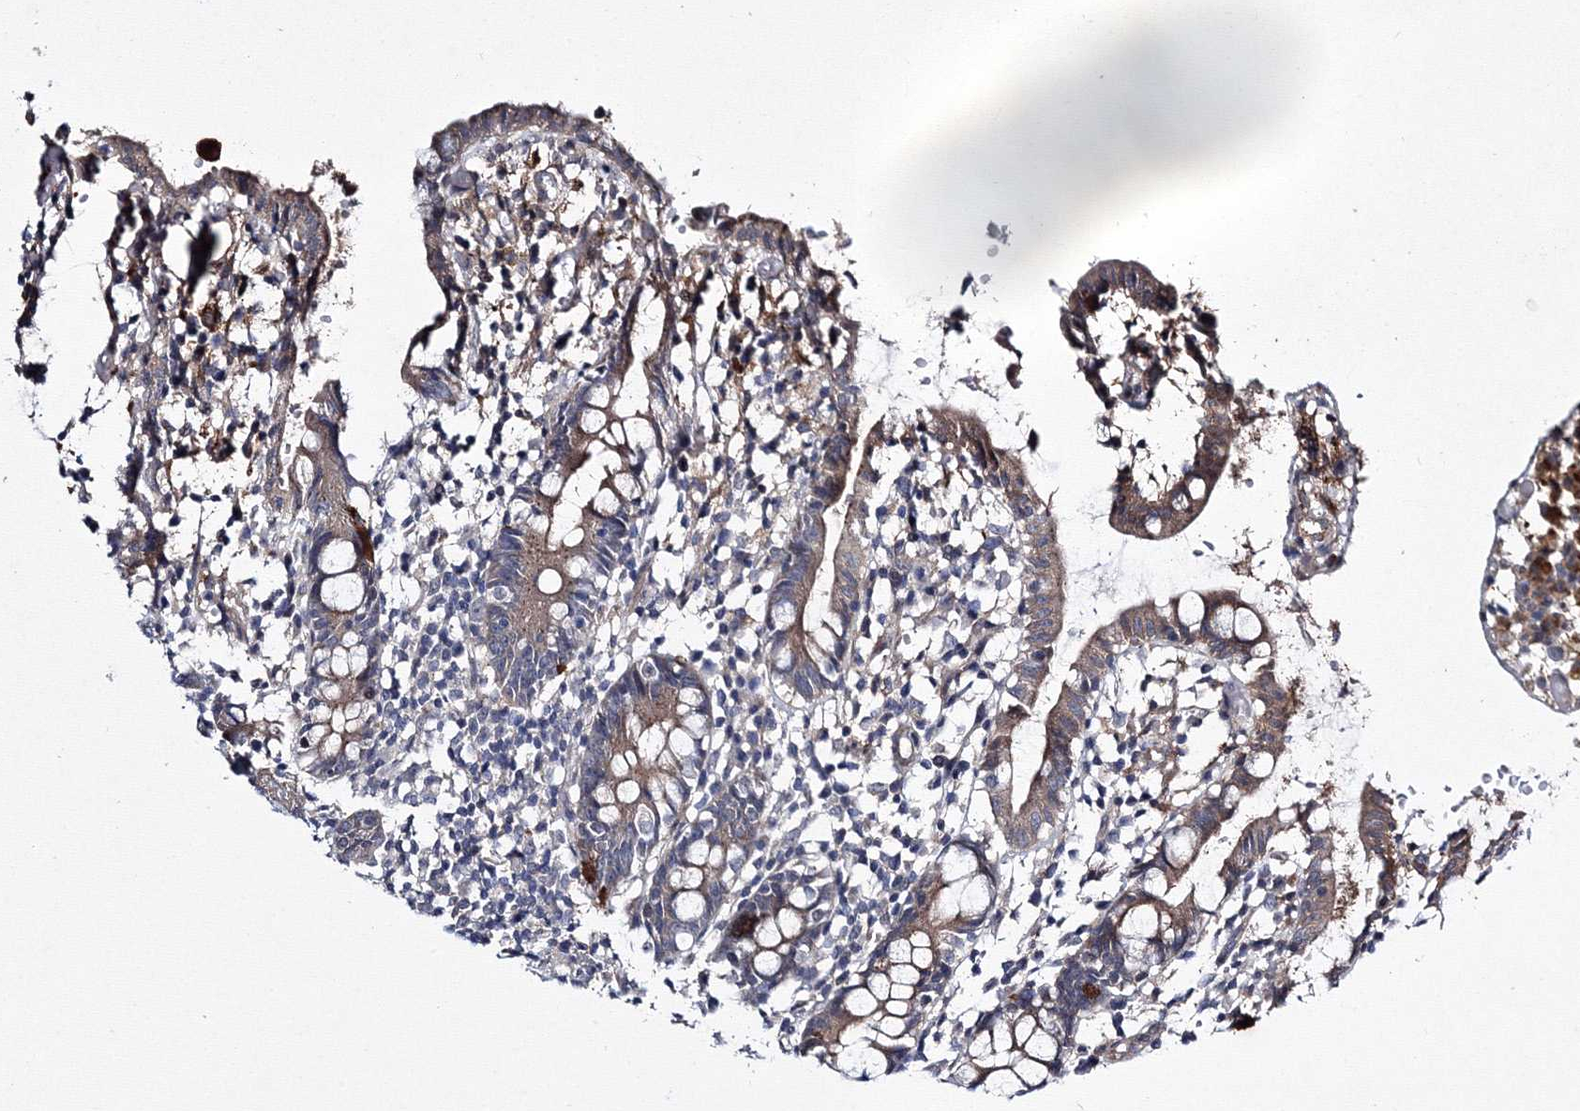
{"staining": {"intensity": "moderate", "quantity": ">75%", "location": "cytoplasmic/membranous"}, "tissue": "small intestine", "cell_type": "Glandular cells", "image_type": "normal", "snomed": [{"axis": "morphology", "description": "Normal tissue, NOS"}, {"axis": "morphology", "description": "Cystadenocarcinoma, serous, Metastatic site"}, {"axis": "topography", "description": "Small intestine"}], "caption": "The immunohistochemical stain highlights moderate cytoplasmic/membranous expression in glandular cells of benign small intestine. (DAB (3,3'-diaminobenzidine) = brown stain, brightfield microscopy at high magnification).", "gene": "RANBP3L", "patient": {"sex": "female", "age": 61}}